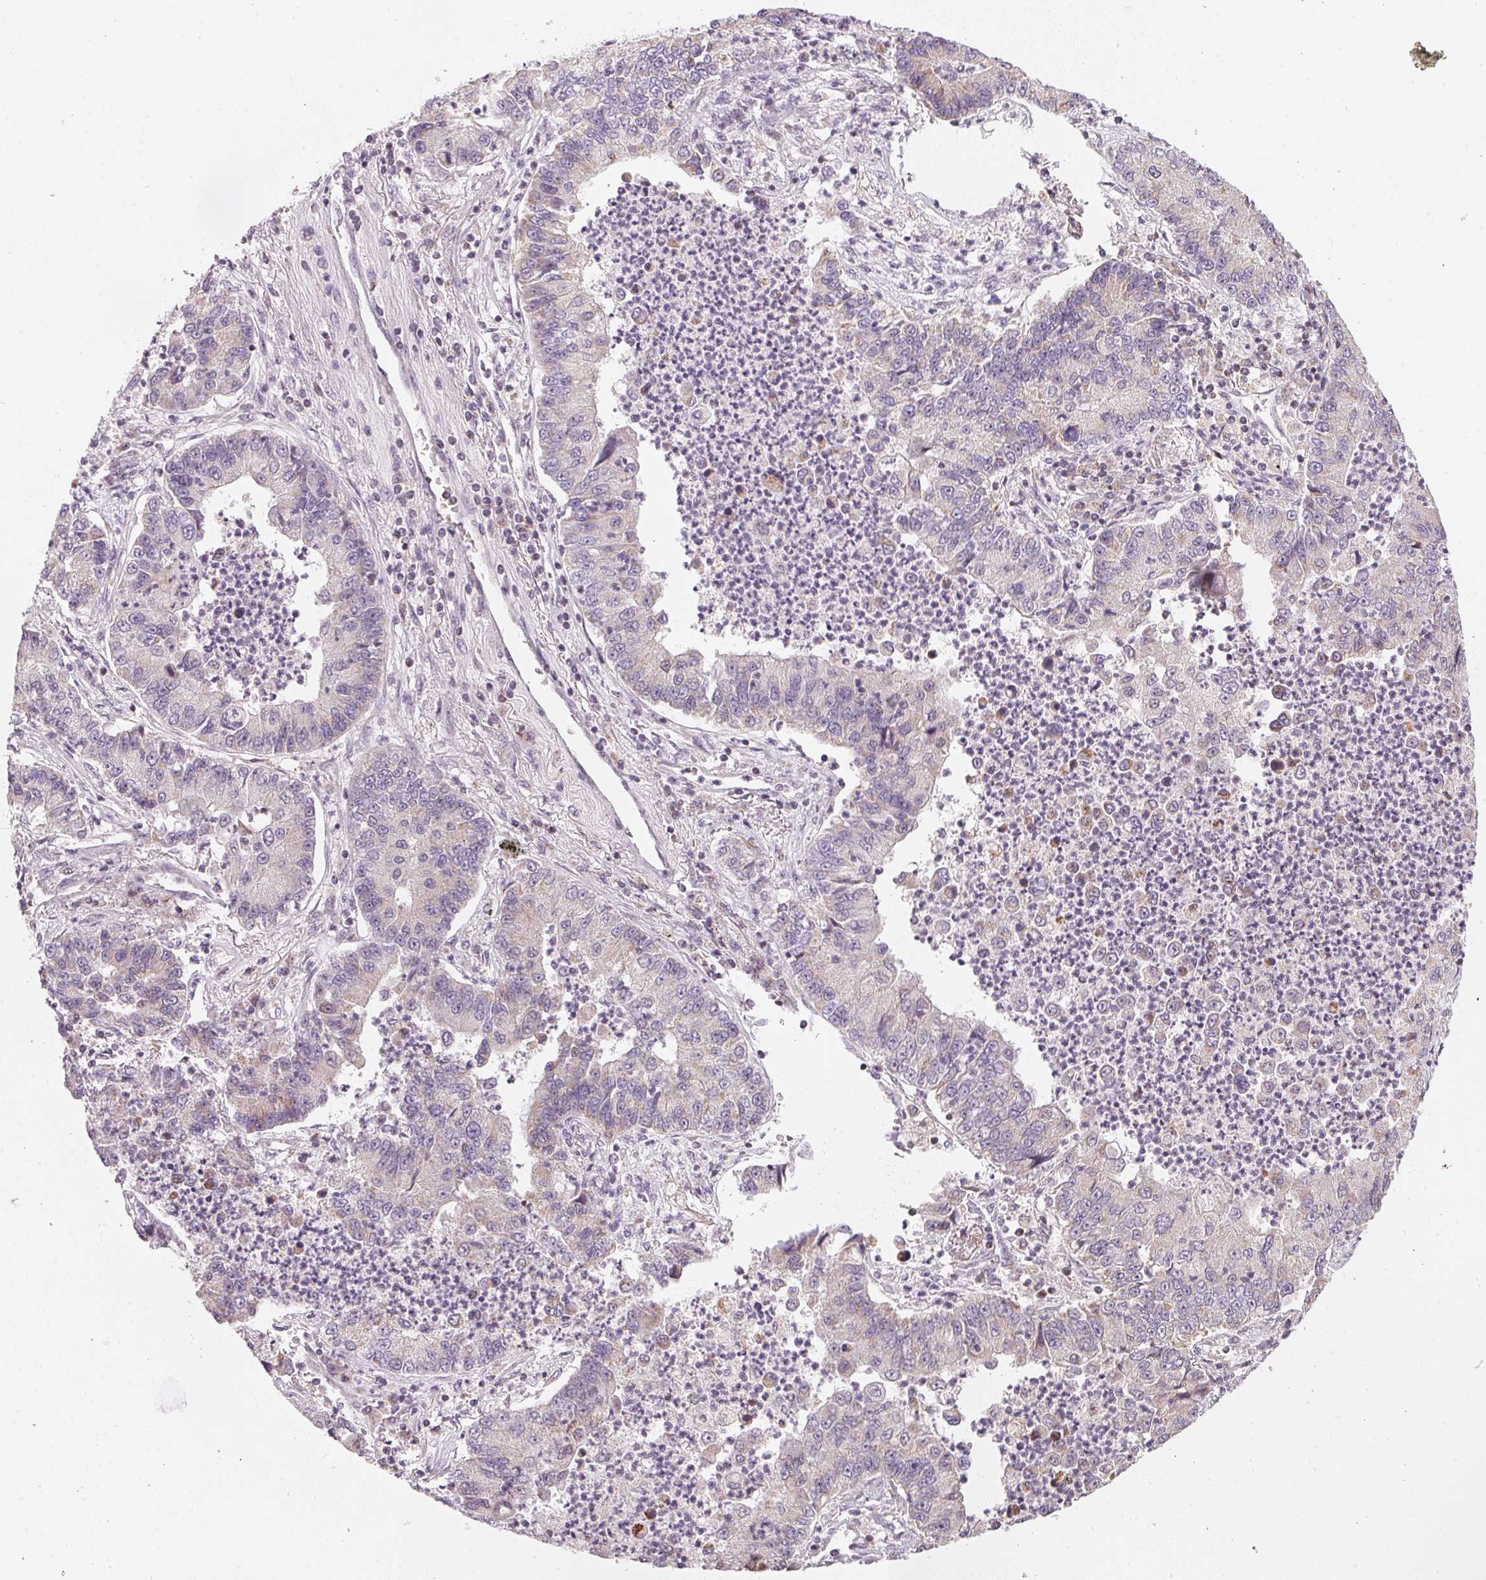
{"staining": {"intensity": "weak", "quantity": "<25%", "location": "cytoplasmic/membranous"}, "tissue": "lung cancer", "cell_type": "Tumor cells", "image_type": "cancer", "snomed": [{"axis": "morphology", "description": "Adenocarcinoma, NOS"}, {"axis": "topography", "description": "Lung"}], "caption": "This image is of lung cancer stained with IHC to label a protein in brown with the nuclei are counter-stained blue. There is no positivity in tumor cells.", "gene": "COQ7", "patient": {"sex": "female", "age": 57}}